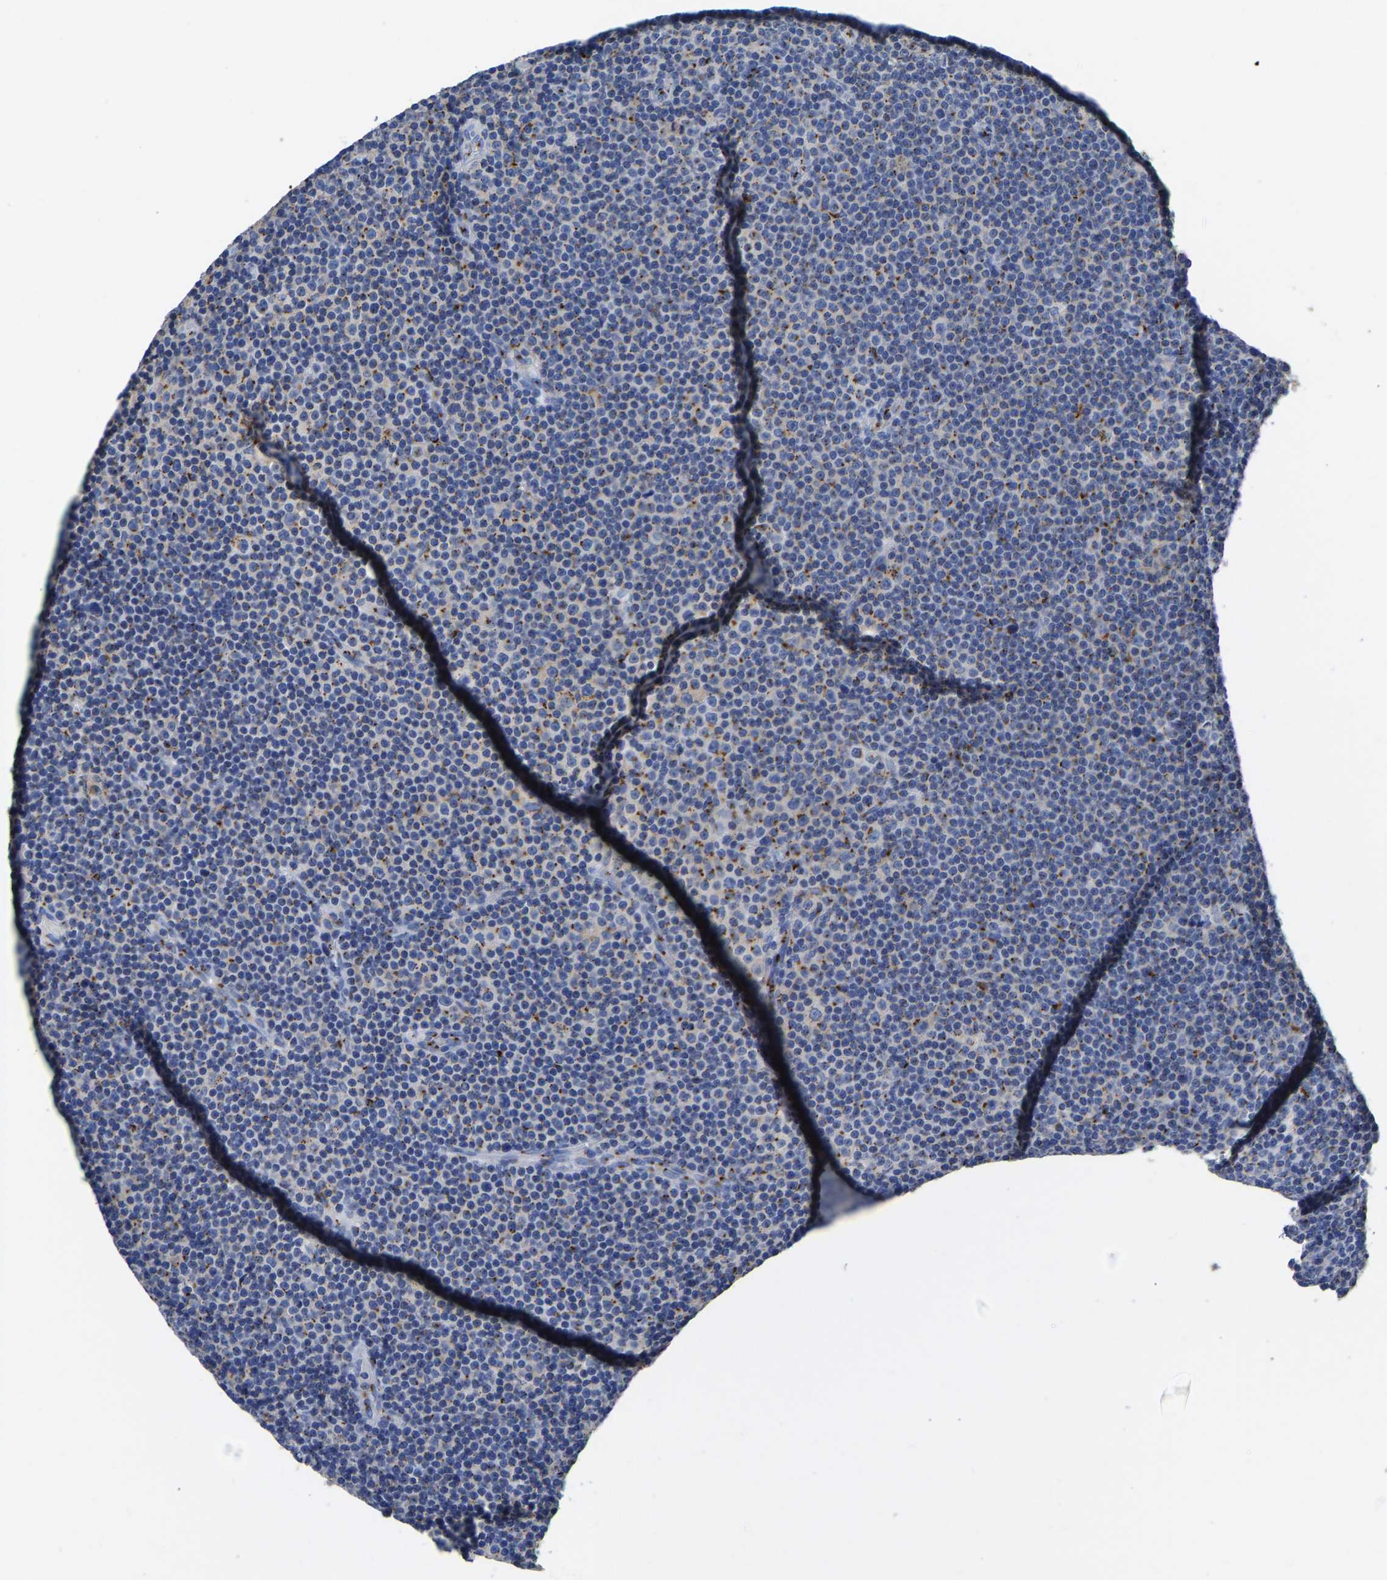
{"staining": {"intensity": "moderate", "quantity": "25%-75%", "location": "cytoplasmic/membranous"}, "tissue": "lymphoma", "cell_type": "Tumor cells", "image_type": "cancer", "snomed": [{"axis": "morphology", "description": "Malignant lymphoma, non-Hodgkin's type, Low grade"}, {"axis": "topography", "description": "Lymph node"}], "caption": "Moderate cytoplasmic/membranous protein expression is seen in about 25%-75% of tumor cells in lymphoma. (DAB IHC, brown staining for protein, blue staining for nuclei).", "gene": "TMEM87A", "patient": {"sex": "female", "age": 67}}